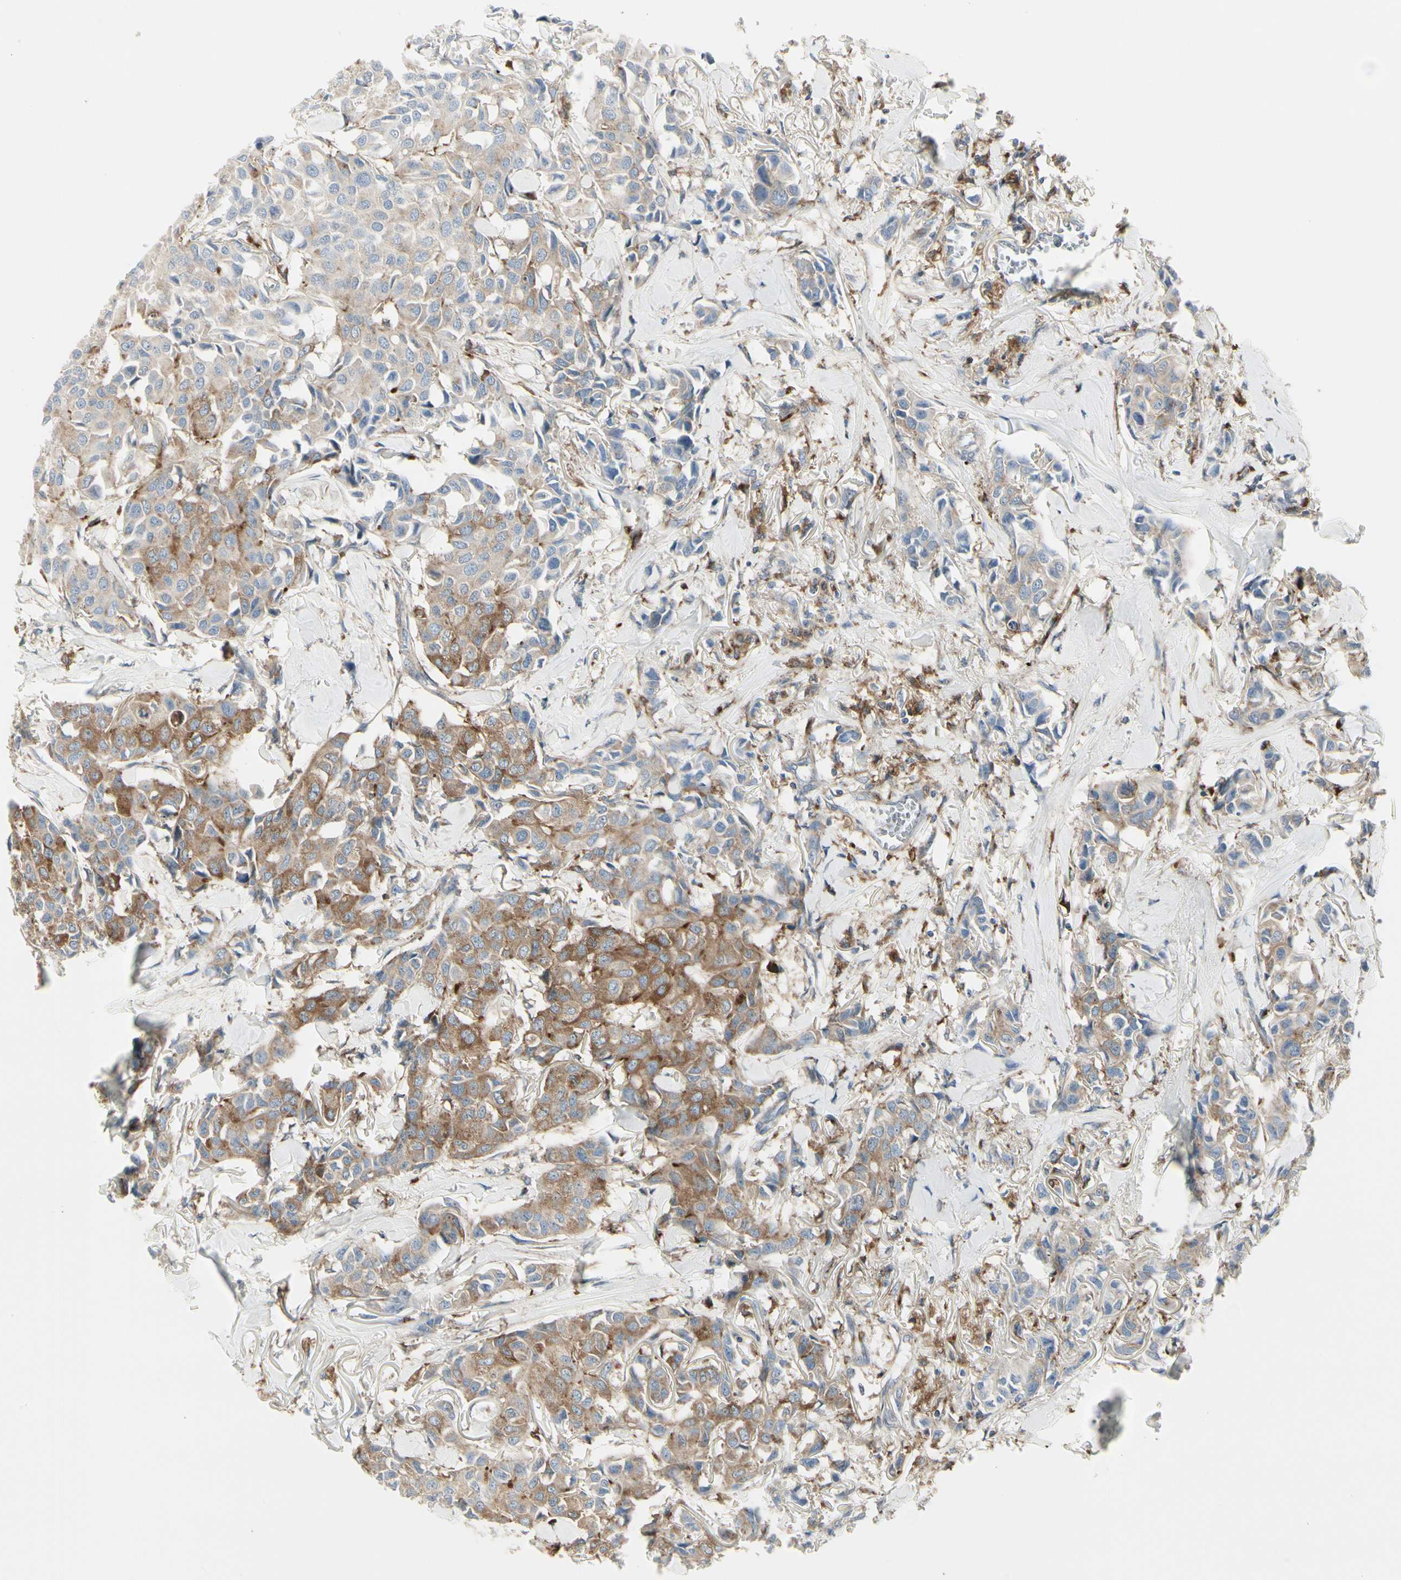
{"staining": {"intensity": "moderate", "quantity": "25%-75%", "location": "cytoplasmic/membranous"}, "tissue": "breast cancer", "cell_type": "Tumor cells", "image_type": "cancer", "snomed": [{"axis": "morphology", "description": "Duct carcinoma"}, {"axis": "topography", "description": "Breast"}], "caption": "Infiltrating ductal carcinoma (breast) stained with a brown dye displays moderate cytoplasmic/membranous positive expression in approximately 25%-75% of tumor cells.", "gene": "ATP6V1B2", "patient": {"sex": "female", "age": 80}}